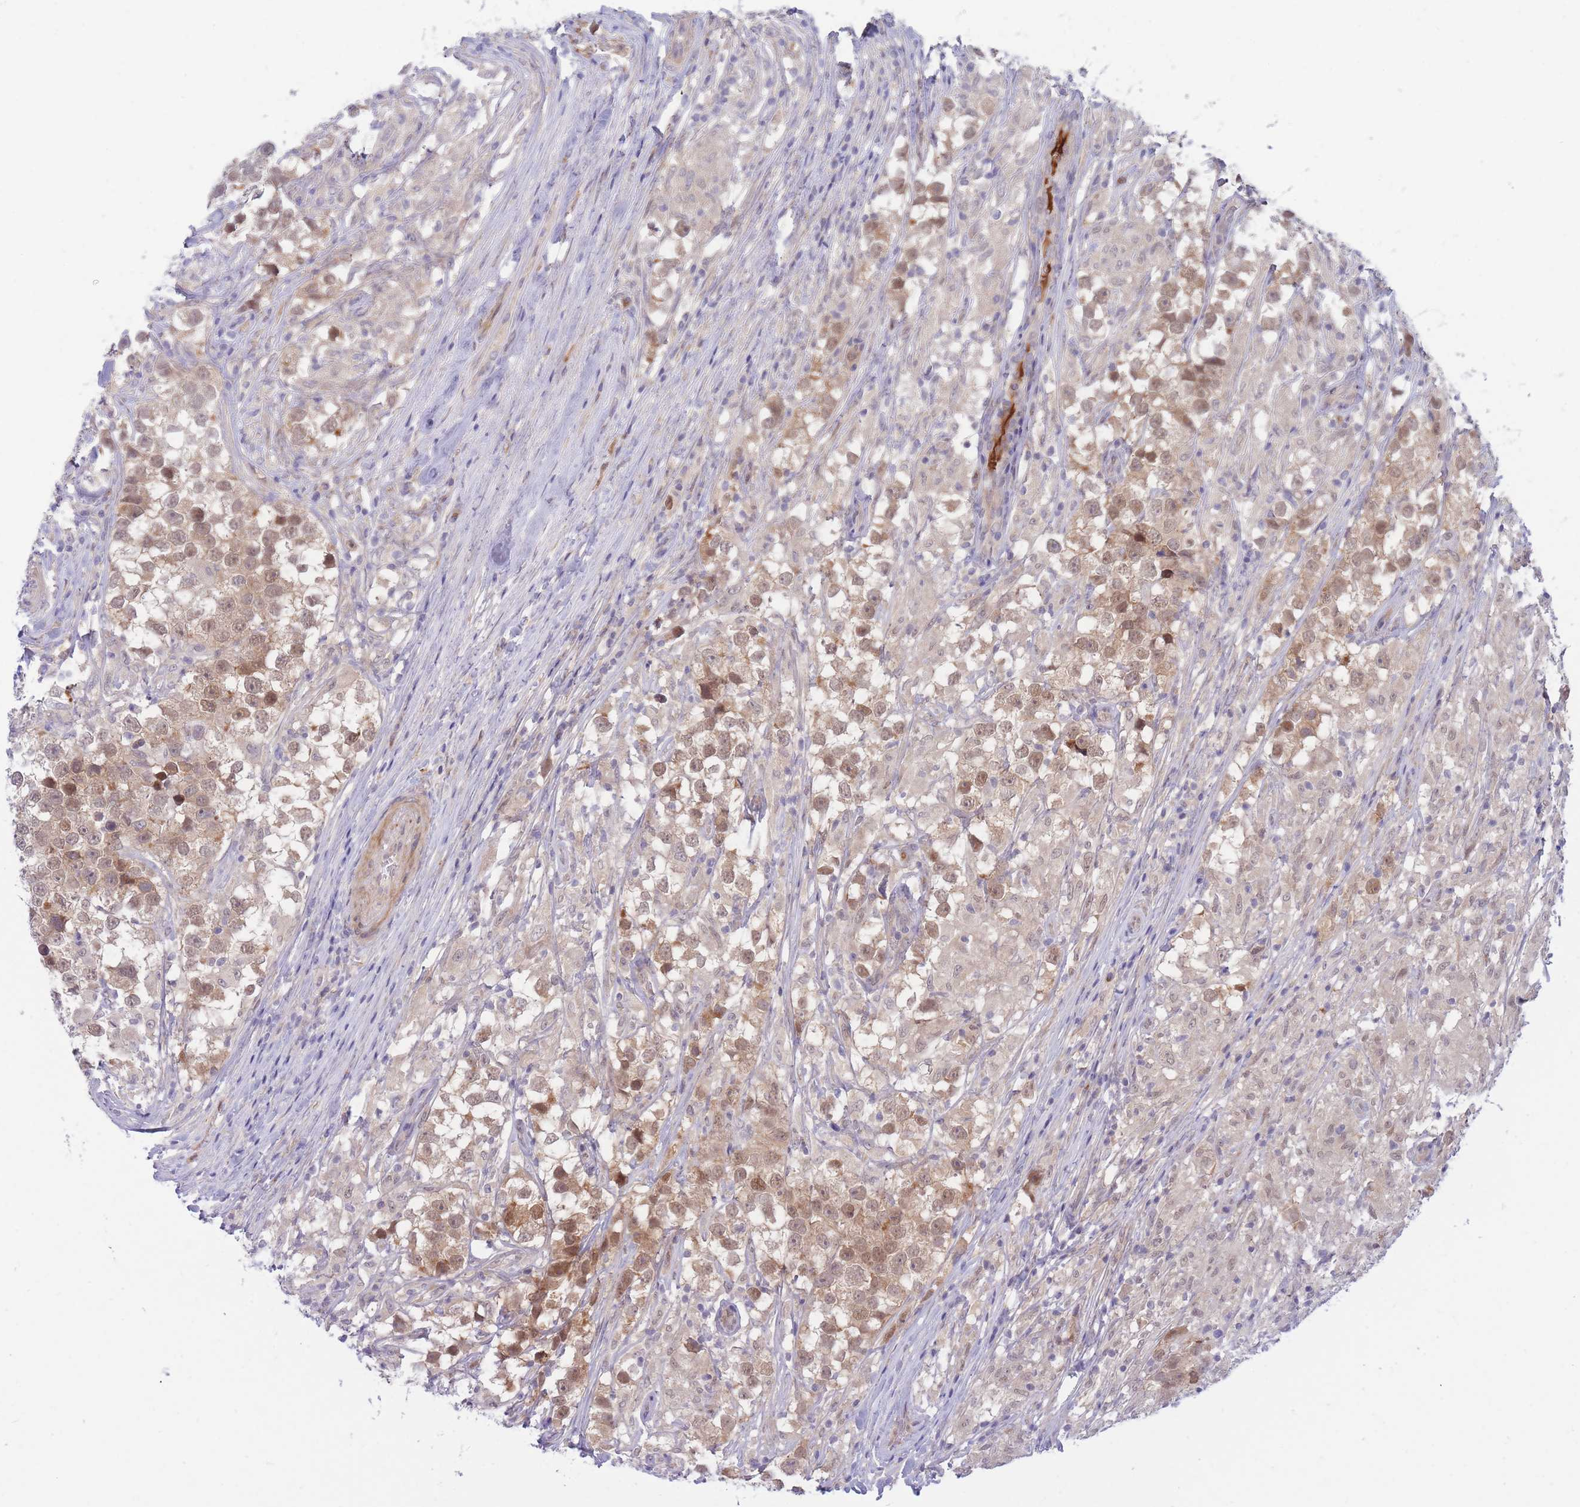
{"staining": {"intensity": "weak", "quantity": ">75%", "location": "cytoplasmic/membranous"}, "tissue": "testis cancer", "cell_type": "Tumor cells", "image_type": "cancer", "snomed": [{"axis": "morphology", "description": "Seminoma, NOS"}, {"axis": "topography", "description": "Testis"}], "caption": "A high-resolution micrograph shows immunohistochemistry staining of testis seminoma, which reveals weak cytoplasmic/membranous positivity in about >75% of tumor cells. Using DAB (3,3'-diaminobenzidine) (brown) and hematoxylin (blue) stains, captured at high magnification using brightfield microscopy.", "gene": "APOL4", "patient": {"sex": "male", "age": 46}}